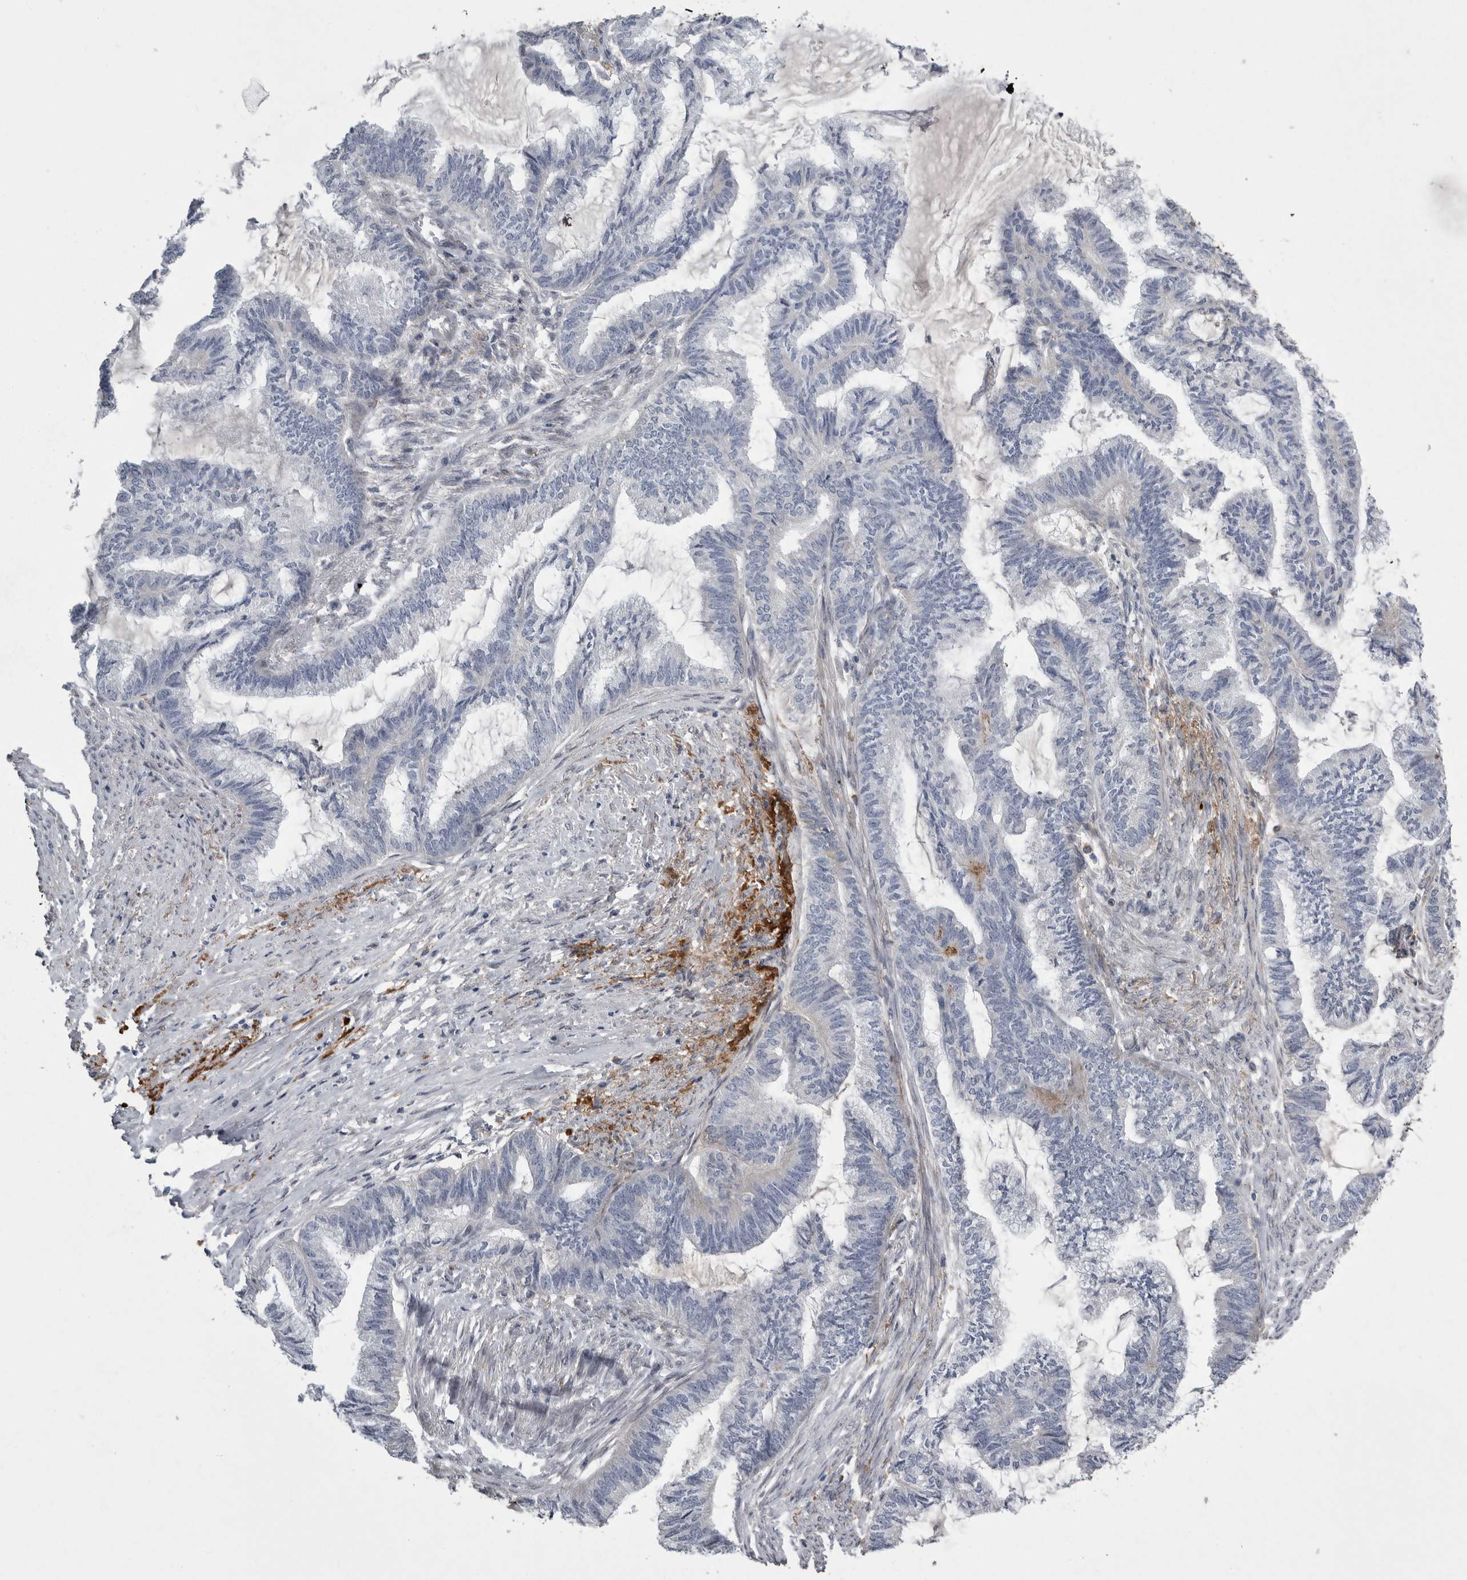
{"staining": {"intensity": "negative", "quantity": "none", "location": "none"}, "tissue": "endometrial cancer", "cell_type": "Tumor cells", "image_type": "cancer", "snomed": [{"axis": "morphology", "description": "Adenocarcinoma, NOS"}, {"axis": "topography", "description": "Endometrium"}], "caption": "Adenocarcinoma (endometrial) was stained to show a protein in brown. There is no significant positivity in tumor cells.", "gene": "CRP", "patient": {"sex": "female", "age": 86}}